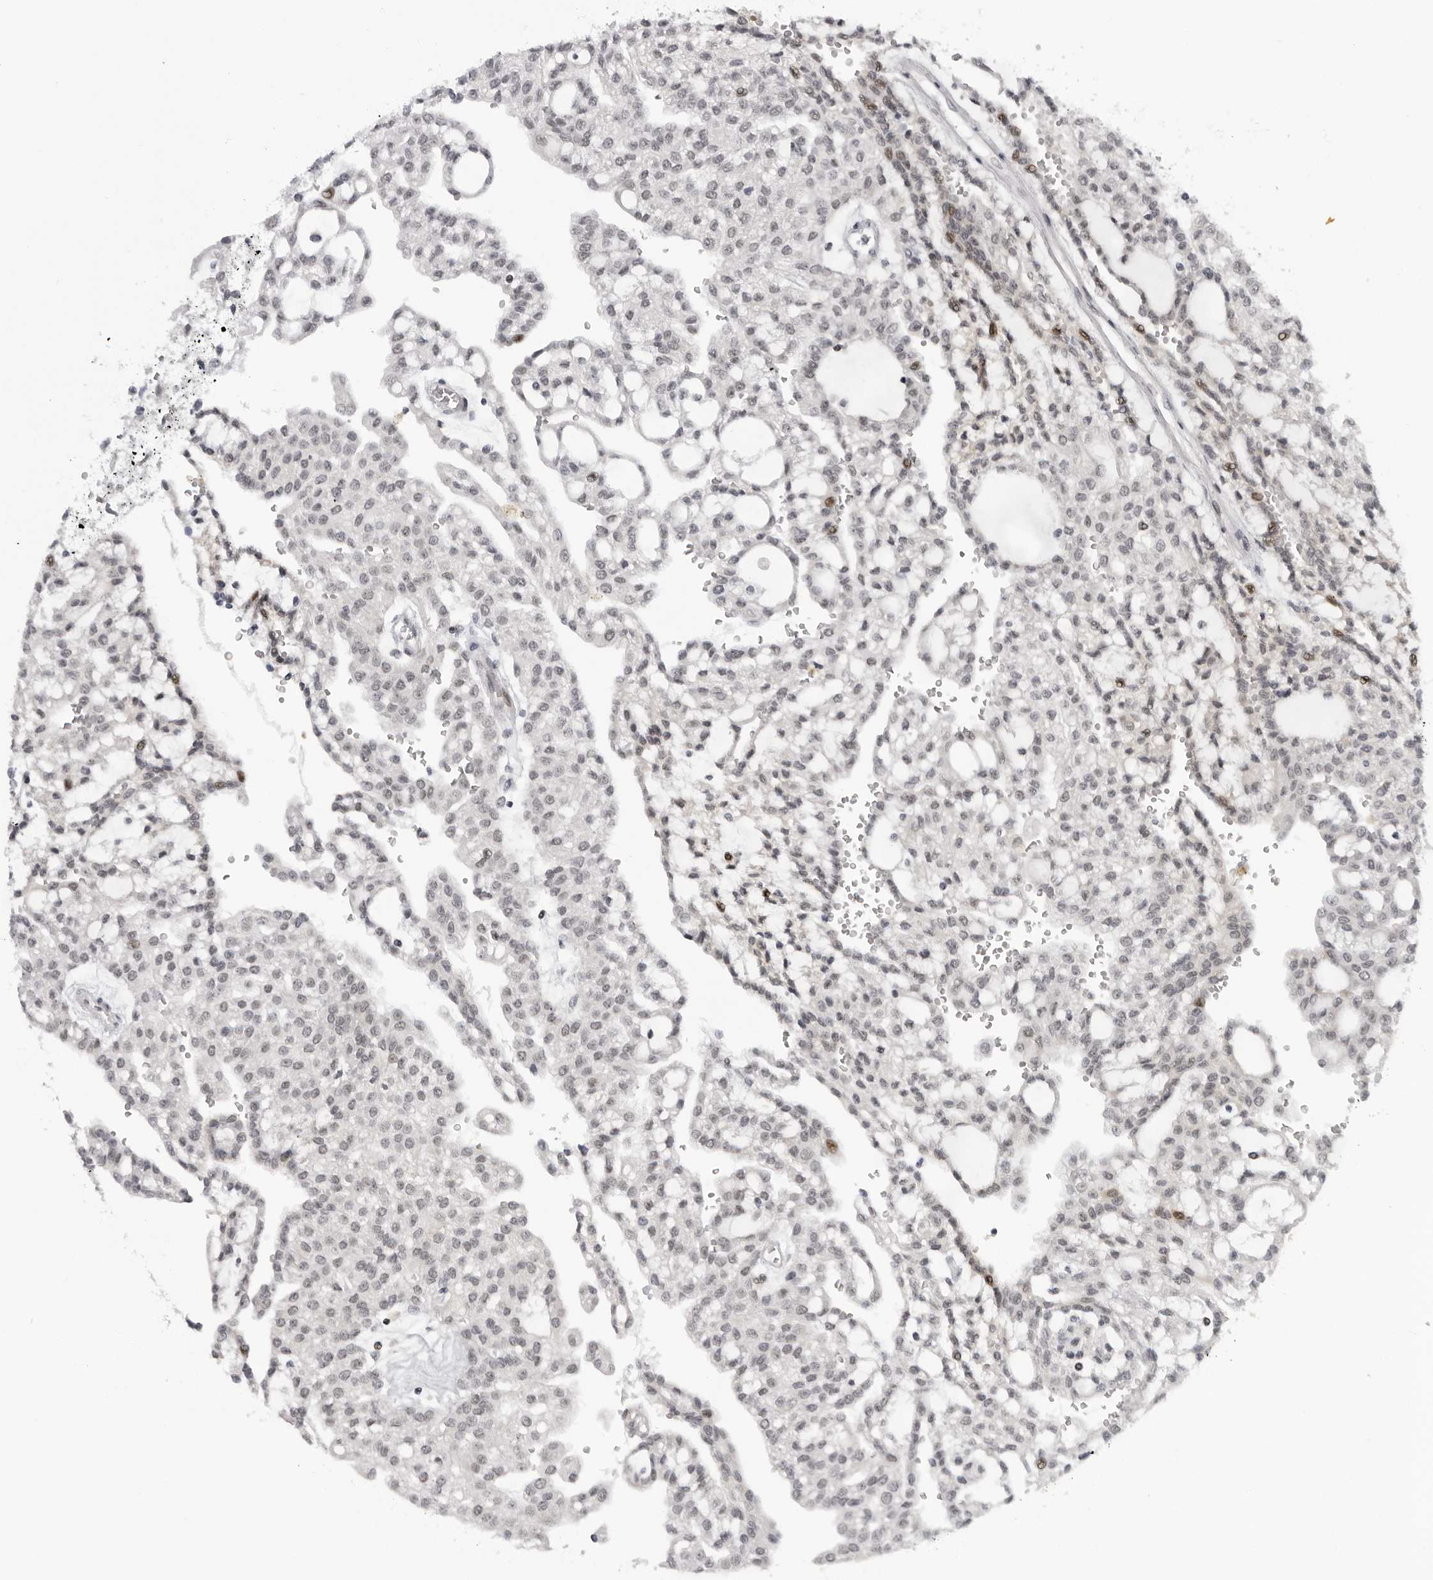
{"staining": {"intensity": "moderate", "quantity": "<25%", "location": "nuclear"}, "tissue": "renal cancer", "cell_type": "Tumor cells", "image_type": "cancer", "snomed": [{"axis": "morphology", "description": "Adenocarcinoma, NOS"}, {"axis": "topography", "description": "Kidney"}], "caption": "Adenocarcinoma (renal) tissue displays moderate nuclear staining in about <25% of tumor cells, visualized by immunohistochemistry. (IHC, brightfield microscopy, high magnification).", "gene": "ALPK2", "patient": {"sex": "male", "age": 63}}